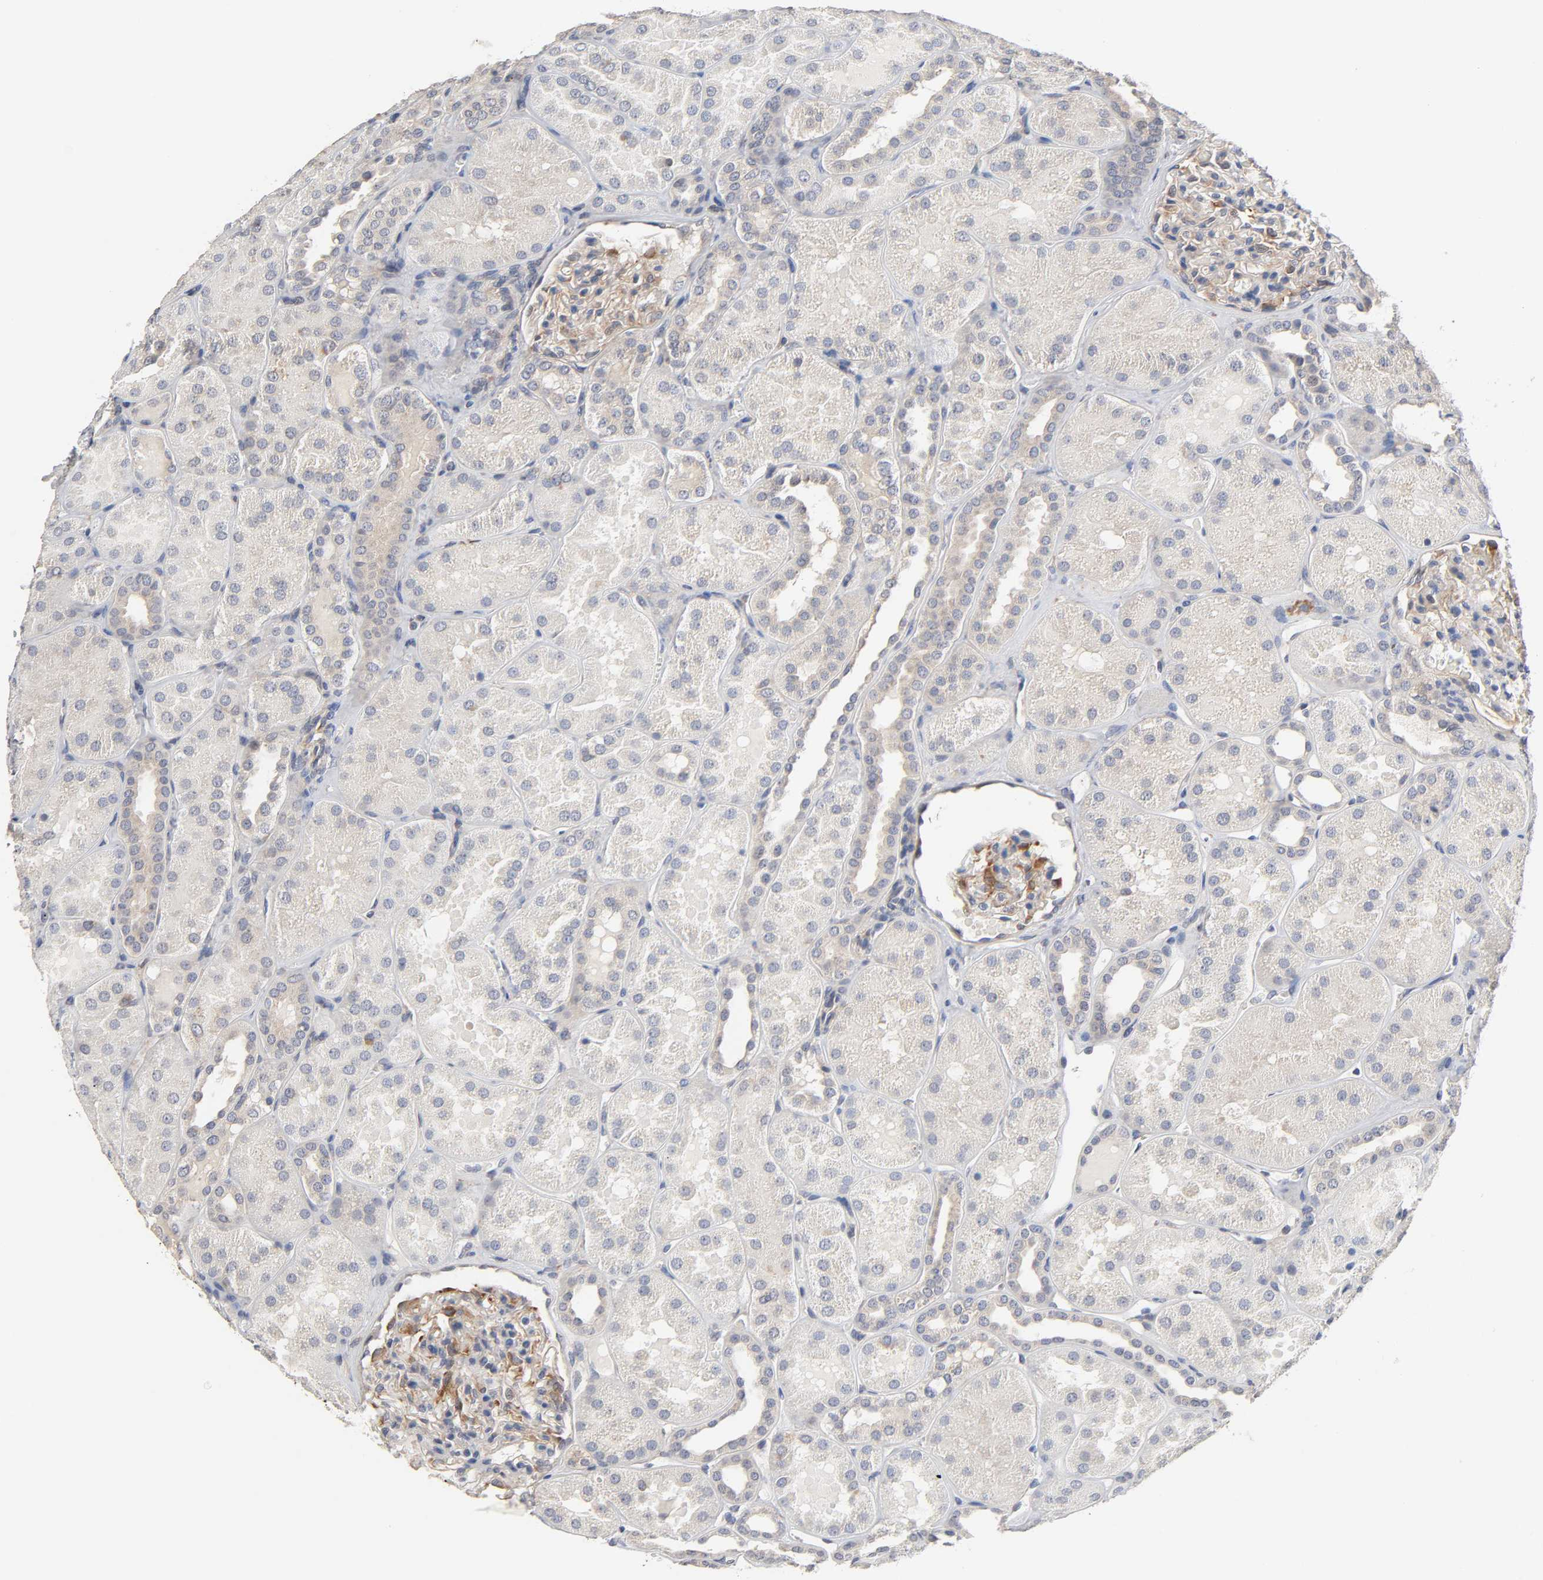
{"staining": {"intensity": "moderate", "quantity": "25%-75%", "location": "cytoplasmic/membranous"}, "tissue": "kidney", "cell_type": "Cells in glomeruli", "image_type": "normal", "snomed": [{"axis": "morphology", "description": "Normal tissue, NOS"}, {"axis": "topography", "description": "Kidney"}], "caption": "This image exhibits IHC staining of unremarkable human kidney, with medium moderate cytoplasmic/membranous staining in approximately 25%-75% of cells in glomeruli.", "gene": "HDLBP", "patient": {"sex": "male", "age": 28}}